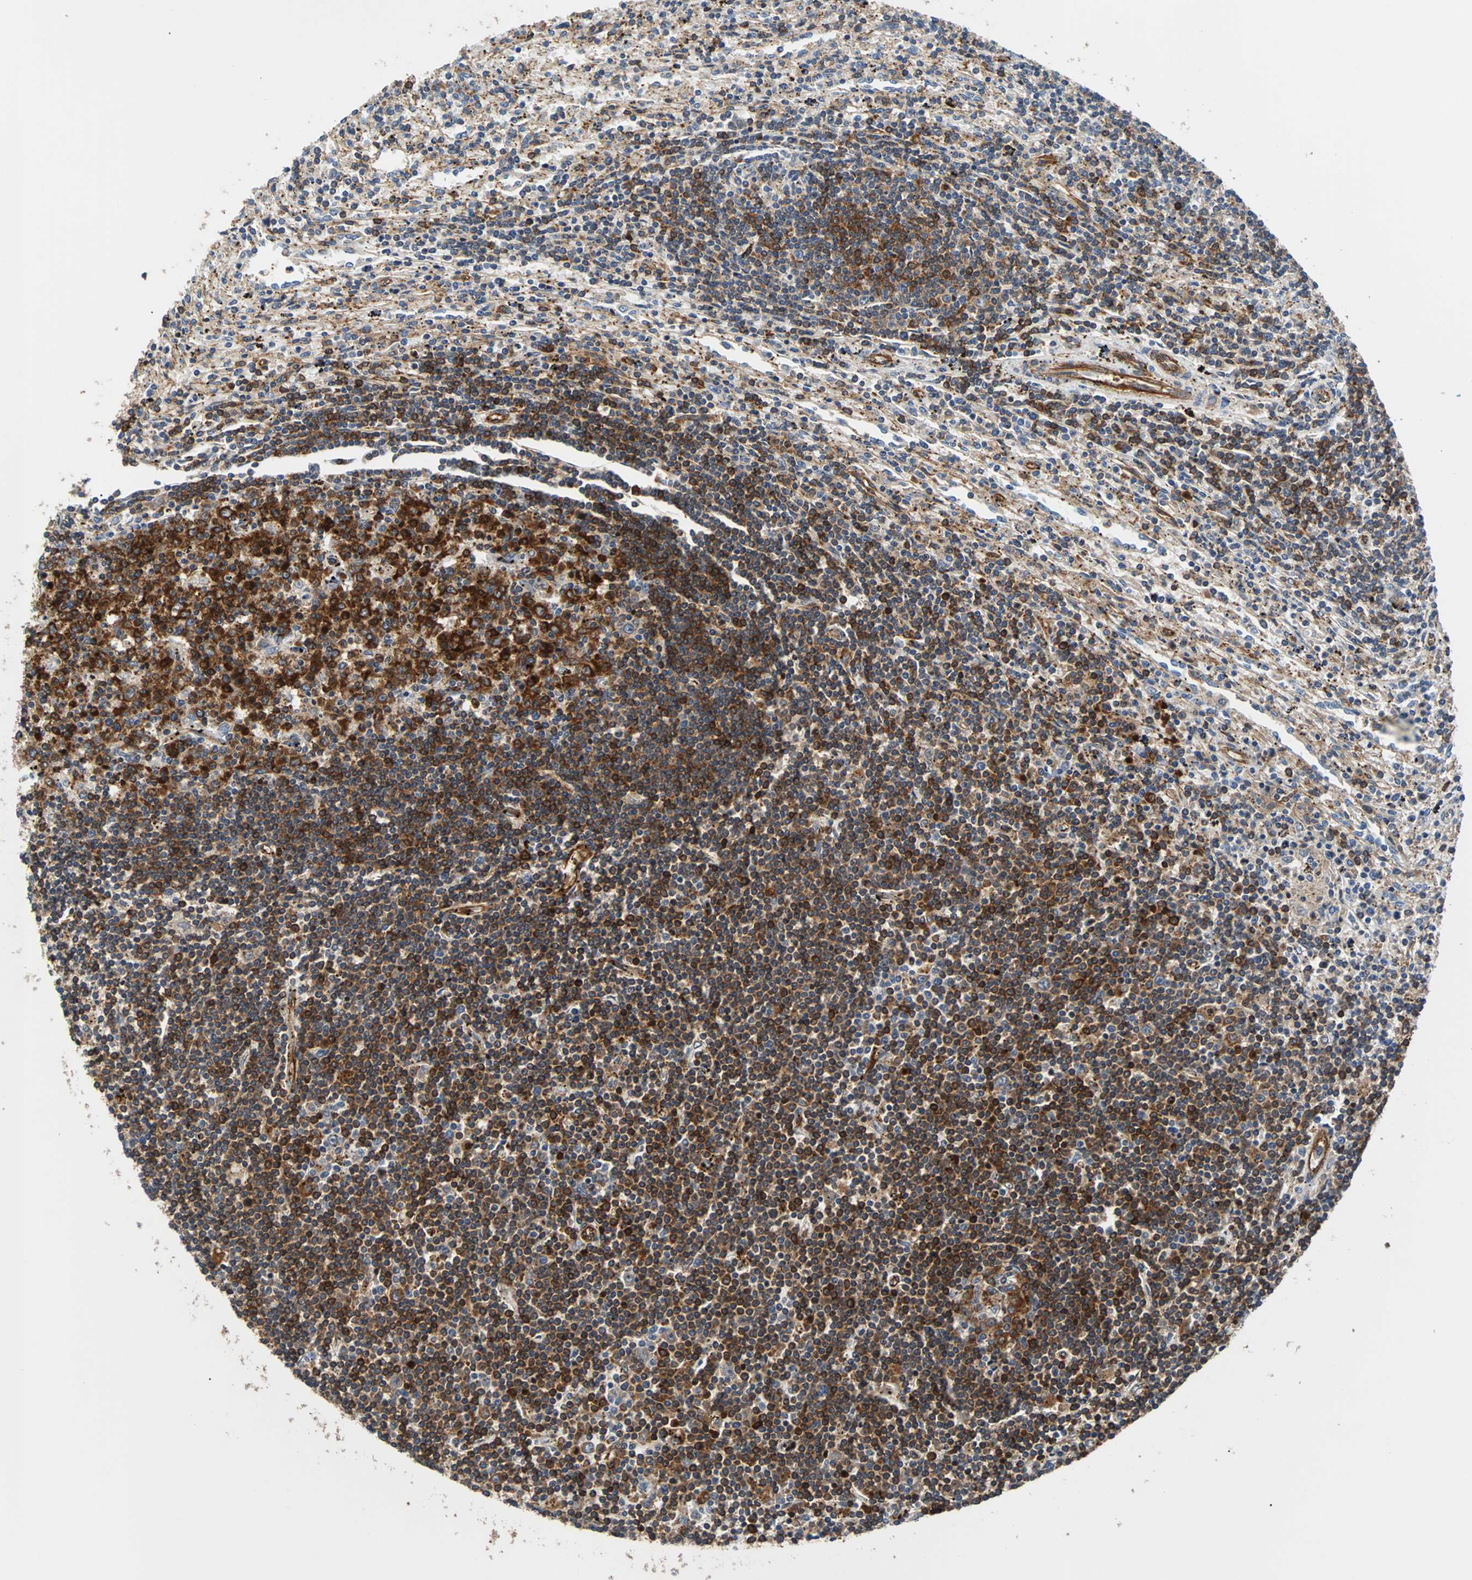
{"staining": {"intensity": "strong", "quantity": ">75%", "location": "cytoplasmic/membranous"}, "tissue": "lymphoma", "cell_type": "Tumor cells", "image_type": "cancer", "snomed": [{"axis": "morphology", "description": "Malignant lymphoma, non-Hodgkin's type, Low grade"}, {"axis": "topography", "description": "Spleen"}], "caption": "Low-grade malignant lymphoma, non-Hodgkin's type stained for a protein demonstrates strong cytoplasmic/membranous positivity in tumor cells. The staining was performed using DAB to visualize the protein expression in brown, while the nuclei were stained in blue with hematoxylin (Magnification: 20x).", "gene": "PLCG2", "patient": {"sex": "male", "age": 76}}